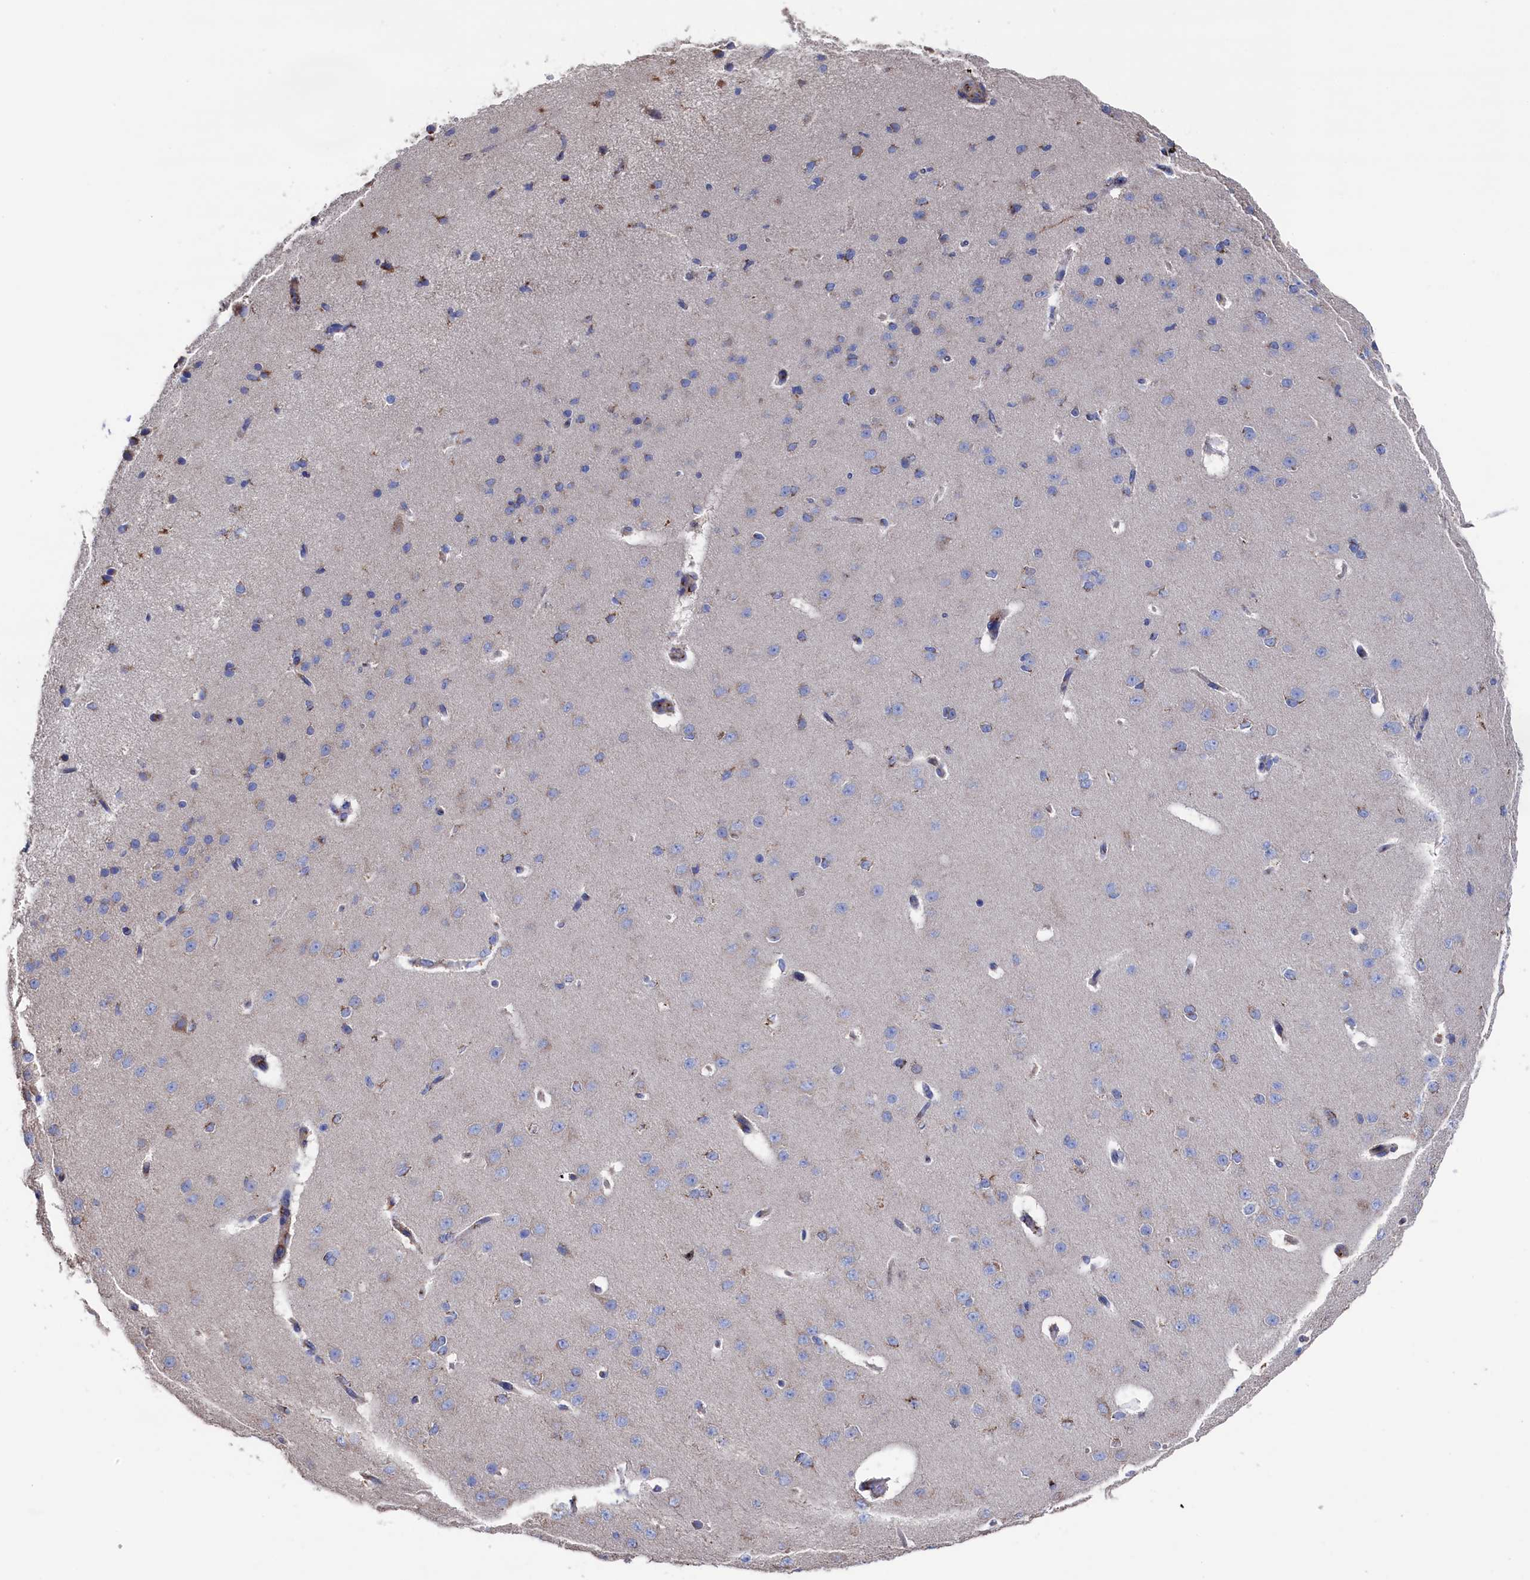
{"staining": {"intensity": "moderate", "quantity": "<25%", "location": "cytoplasmic/membranous"}, "tissue": "cerebral cortex", "cell_type": "Endothelial cells", "image_type": "normal", "snomed": [{"axis": "morphology", "description": "Normal tissue, NOS"}, {"axis": "morphology", "description": "Developmental malformation"}, {"axis": "topography", "description": "Cerebral cortex"}], "caption": "Cerebral cortex stained with IHC shows moderate cytoplasmic/membranous expression in approximately <25% of endothelial cells.", "gene": "PRRC1", "patient": {"sex": "female", "age": 30}}